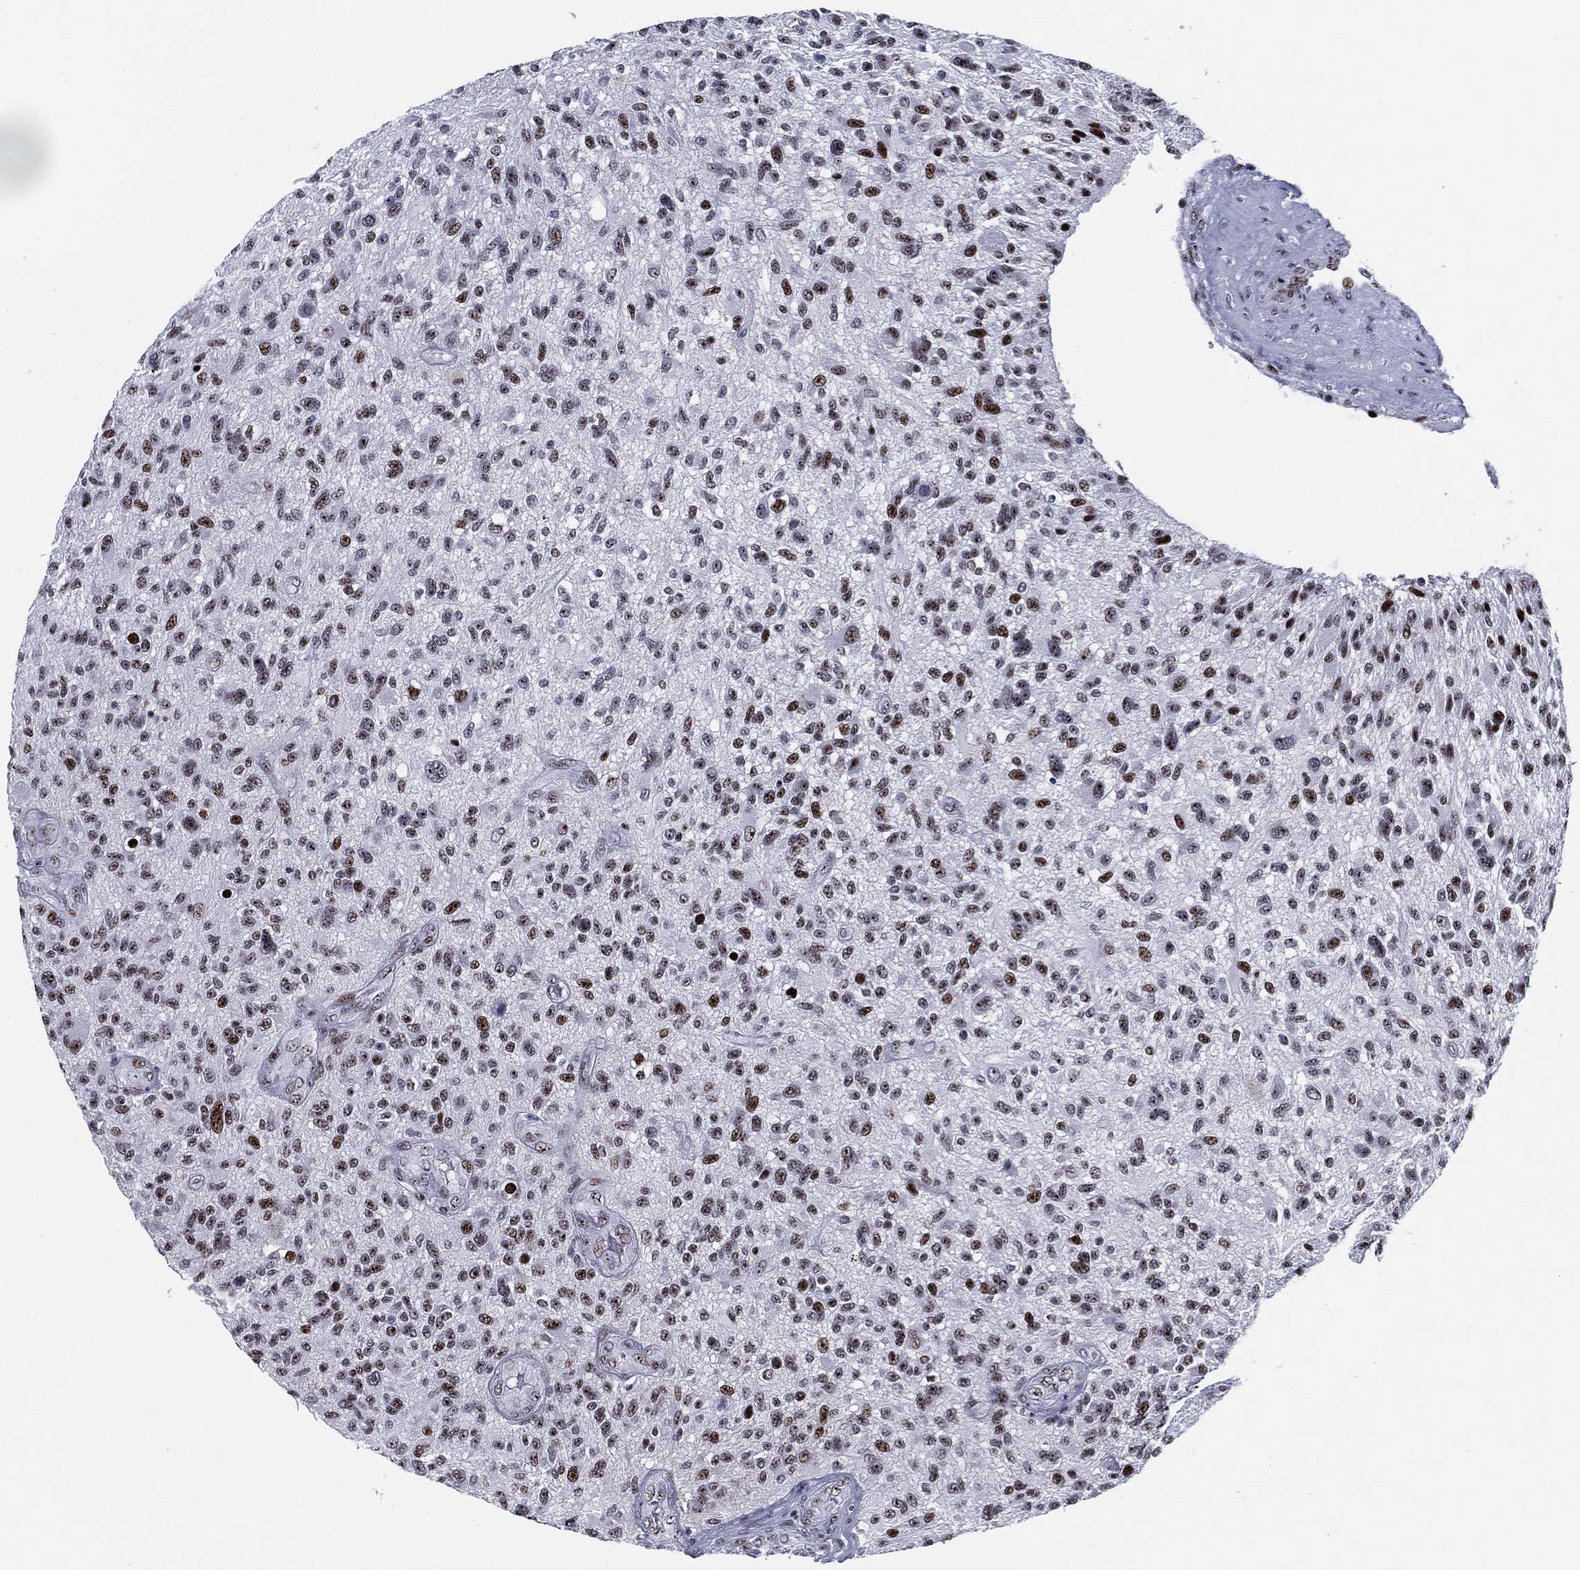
{"staining": {"intensity": "strong", "quantity": "25%-75%", "location": "nuclear"}, "tissue": "glioma", "cell_type": "Tumor cells", "image_type": "cancer", "snomed": [{"axis": "morphology", "description": "Glioma, malignant, High grade"}, {"axis": "topography", "description": "Brain"}], "caption": "A high amount of strong nuclear positivity is appreciated in approximately 25%-75% of tumor cells in glioma tissue.", "gene": "CYB561D2", "patient": {"sex": "male", "age": 47}}